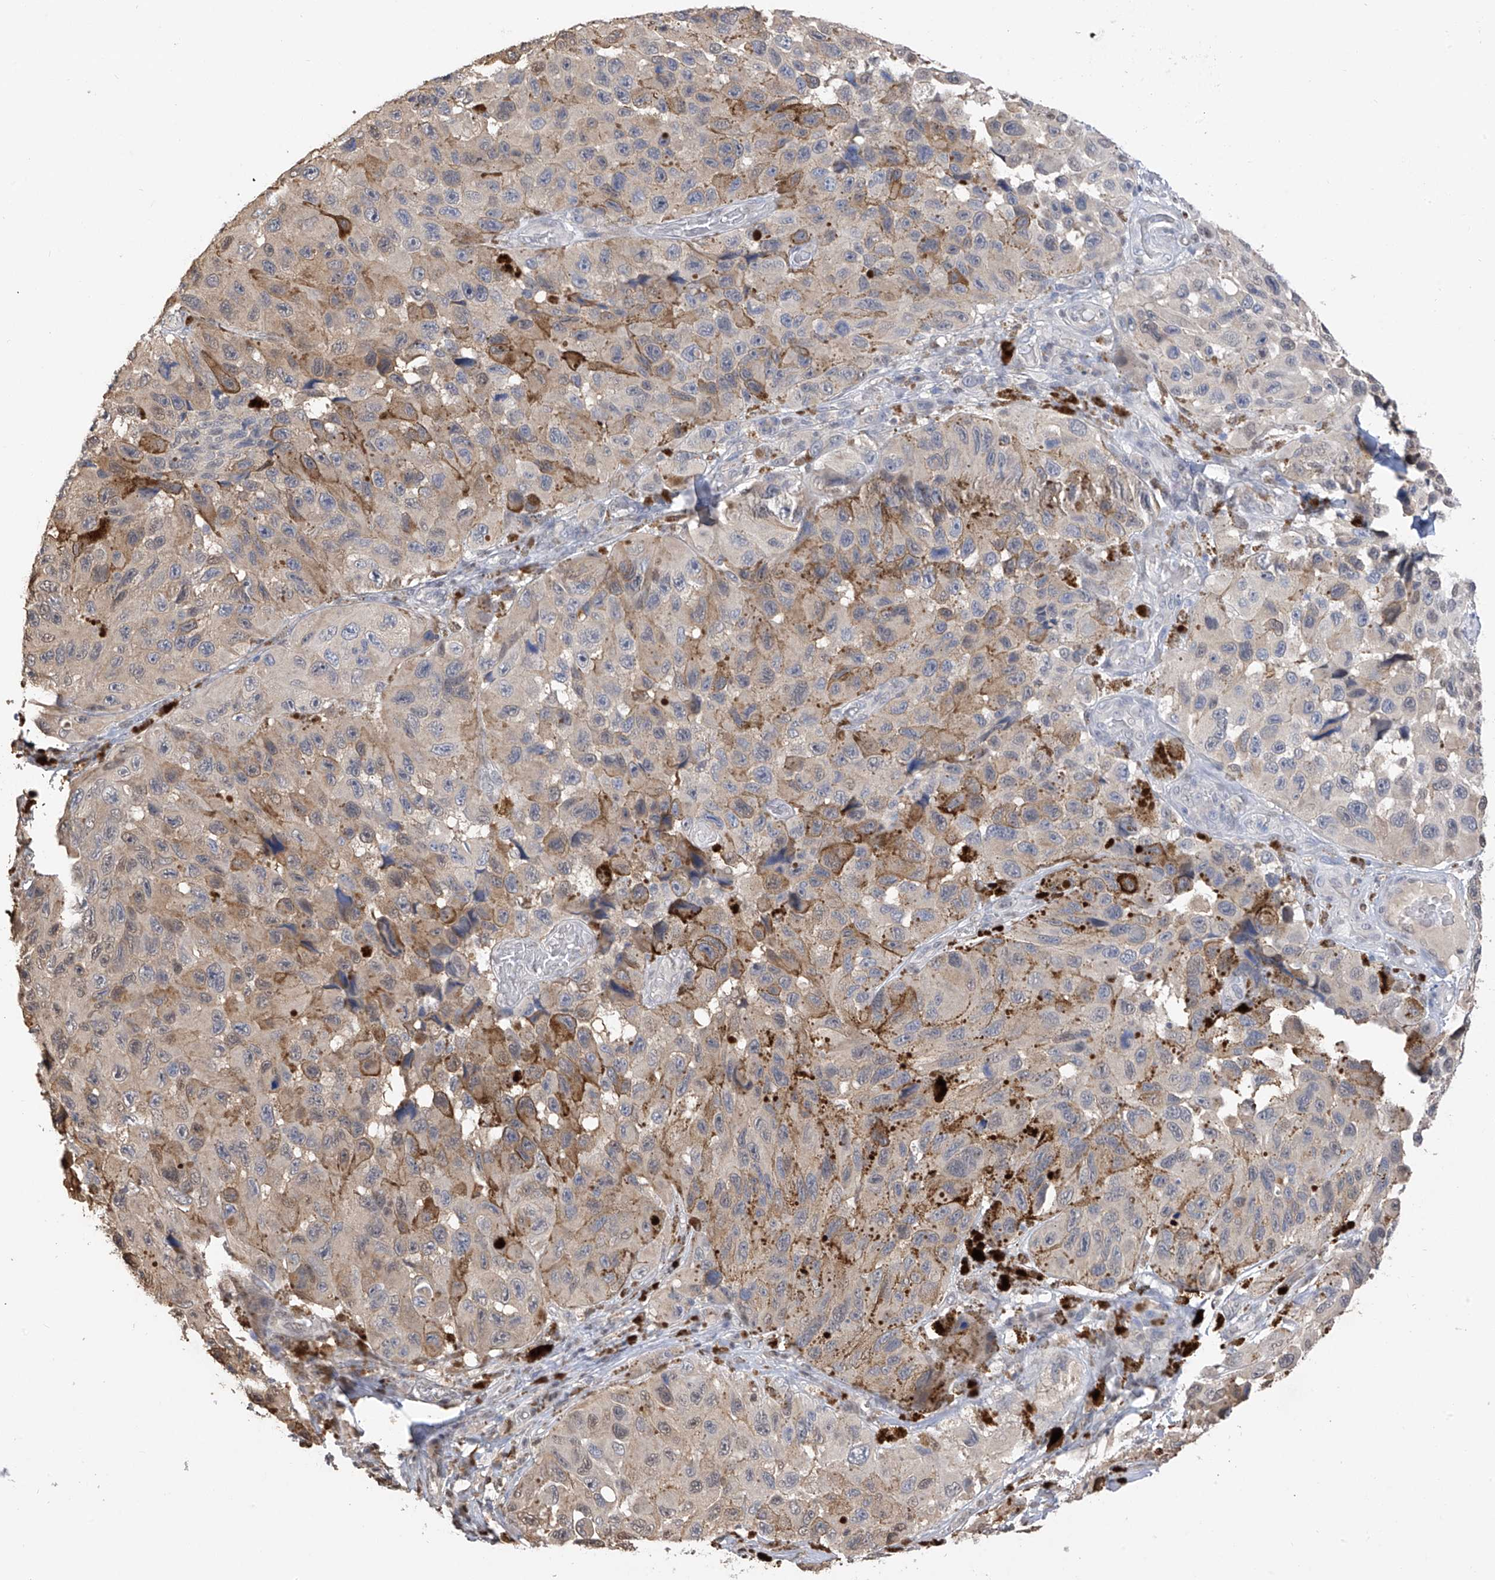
{"staining": {"intensity": "negative", "quantity": "none", "location": "none"}, "tissue": "melanoma", "cell_type": "Tumor cells", "image_type": "cancer", "snomed": [{"axis": "morphology", "description": "Malignant melanoma, NOS"}, {"axis": "topography", "description": "Skin"}], "caption": "This is an immunohistochemistry micrograph of human melanoma. There is no expression in tumor cells.", "gene": "PMM1", "patient": {"sex": "female", "age": 73}}